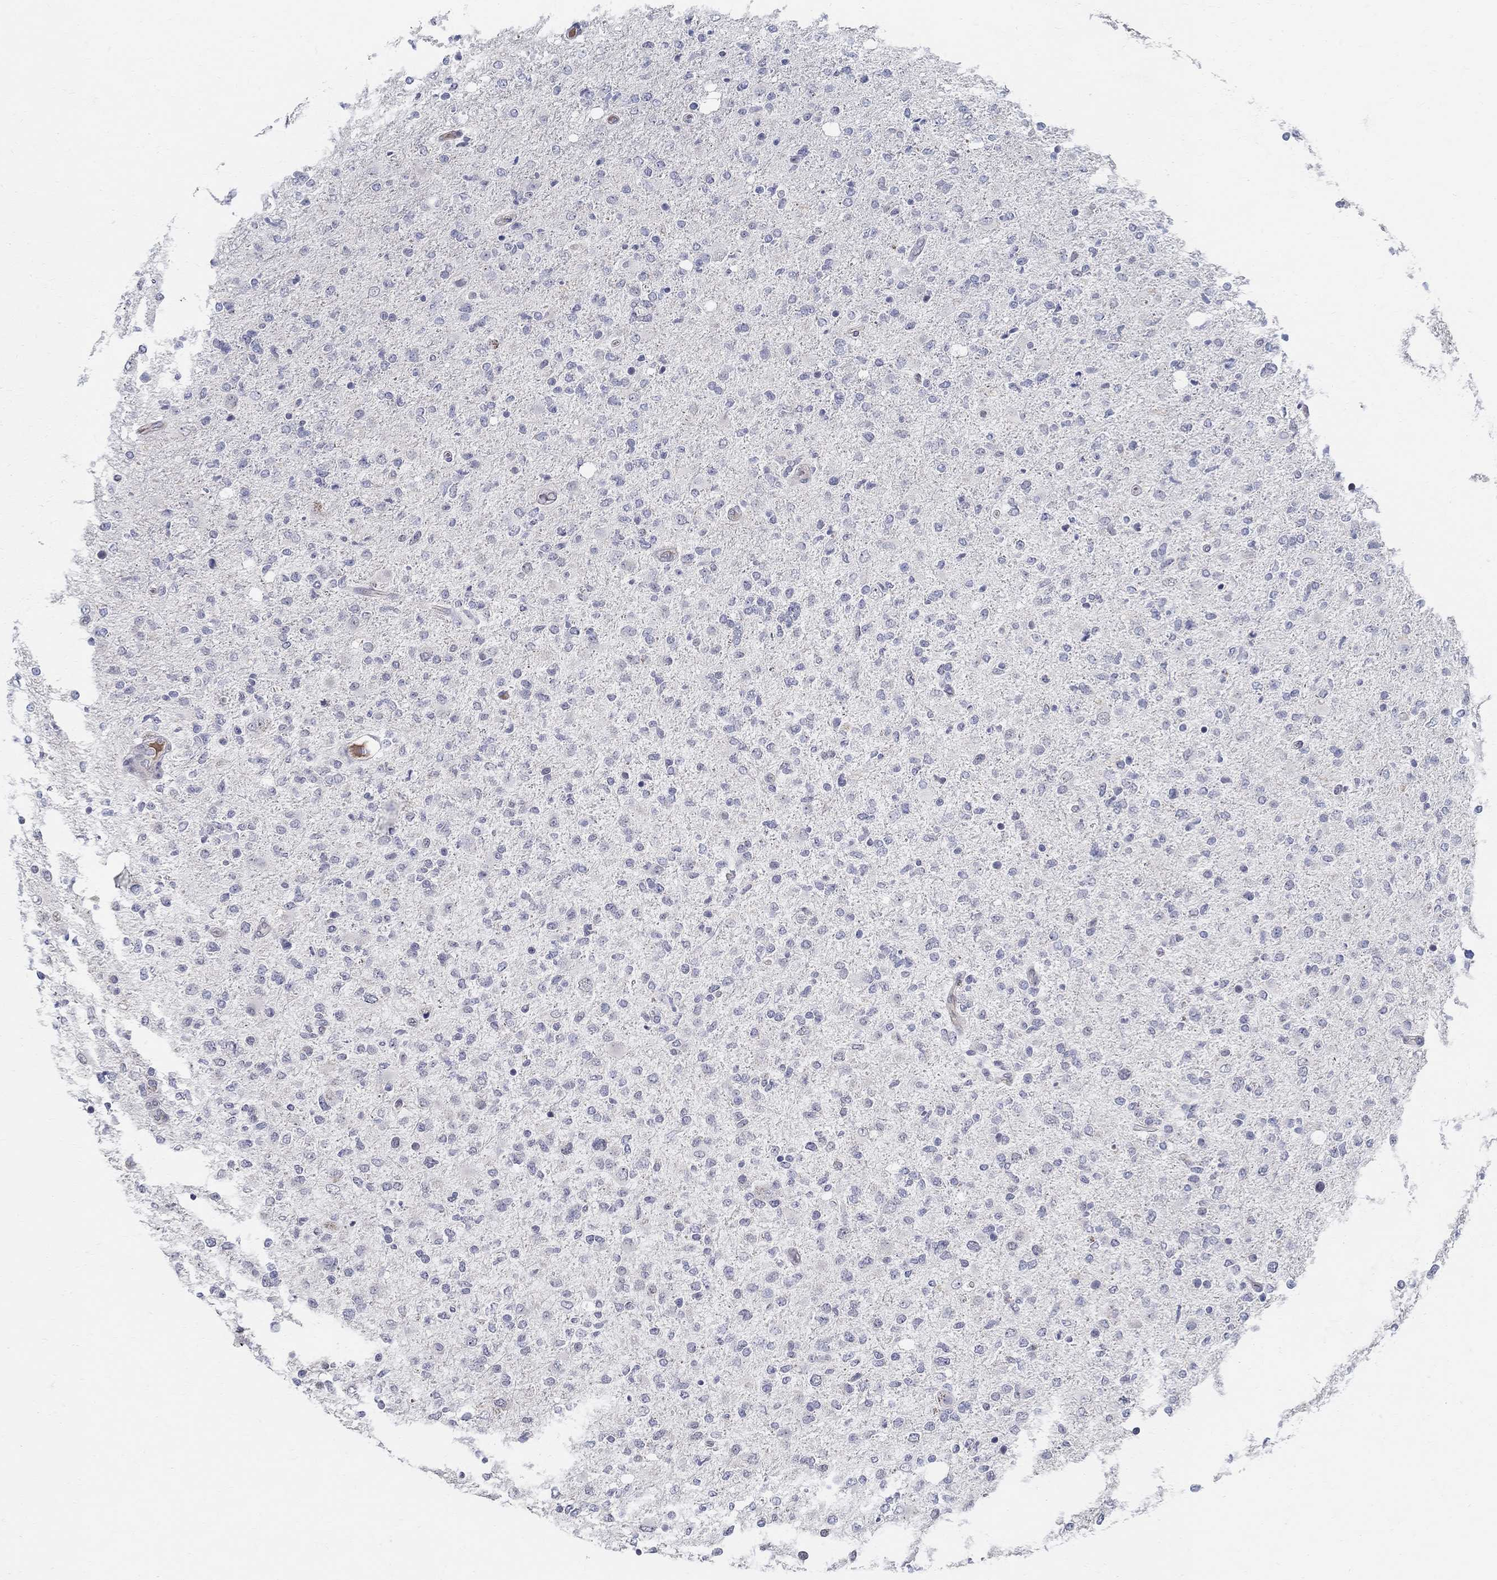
{"staining": {"intensity": "negative", "quantity": "none", "location": "none"}, "tissue": "glioma", "cell_type": "Tumor cells", "image_type": "cancer", "snomed": [{"axis": "morphology", "description": "Glioma, malignant, High grade"}, {"axis": "topography", "description": "Cerebral cortex"}], "caption": "Immunohistochemistry image of neoplastic tissue: human glioma stained with DAB shows no significant protein positivity in tumor cells. (DAB IHC, high magnification).", "gene": "C16orf46", "patient": {"sex": "male", "age": 70}}